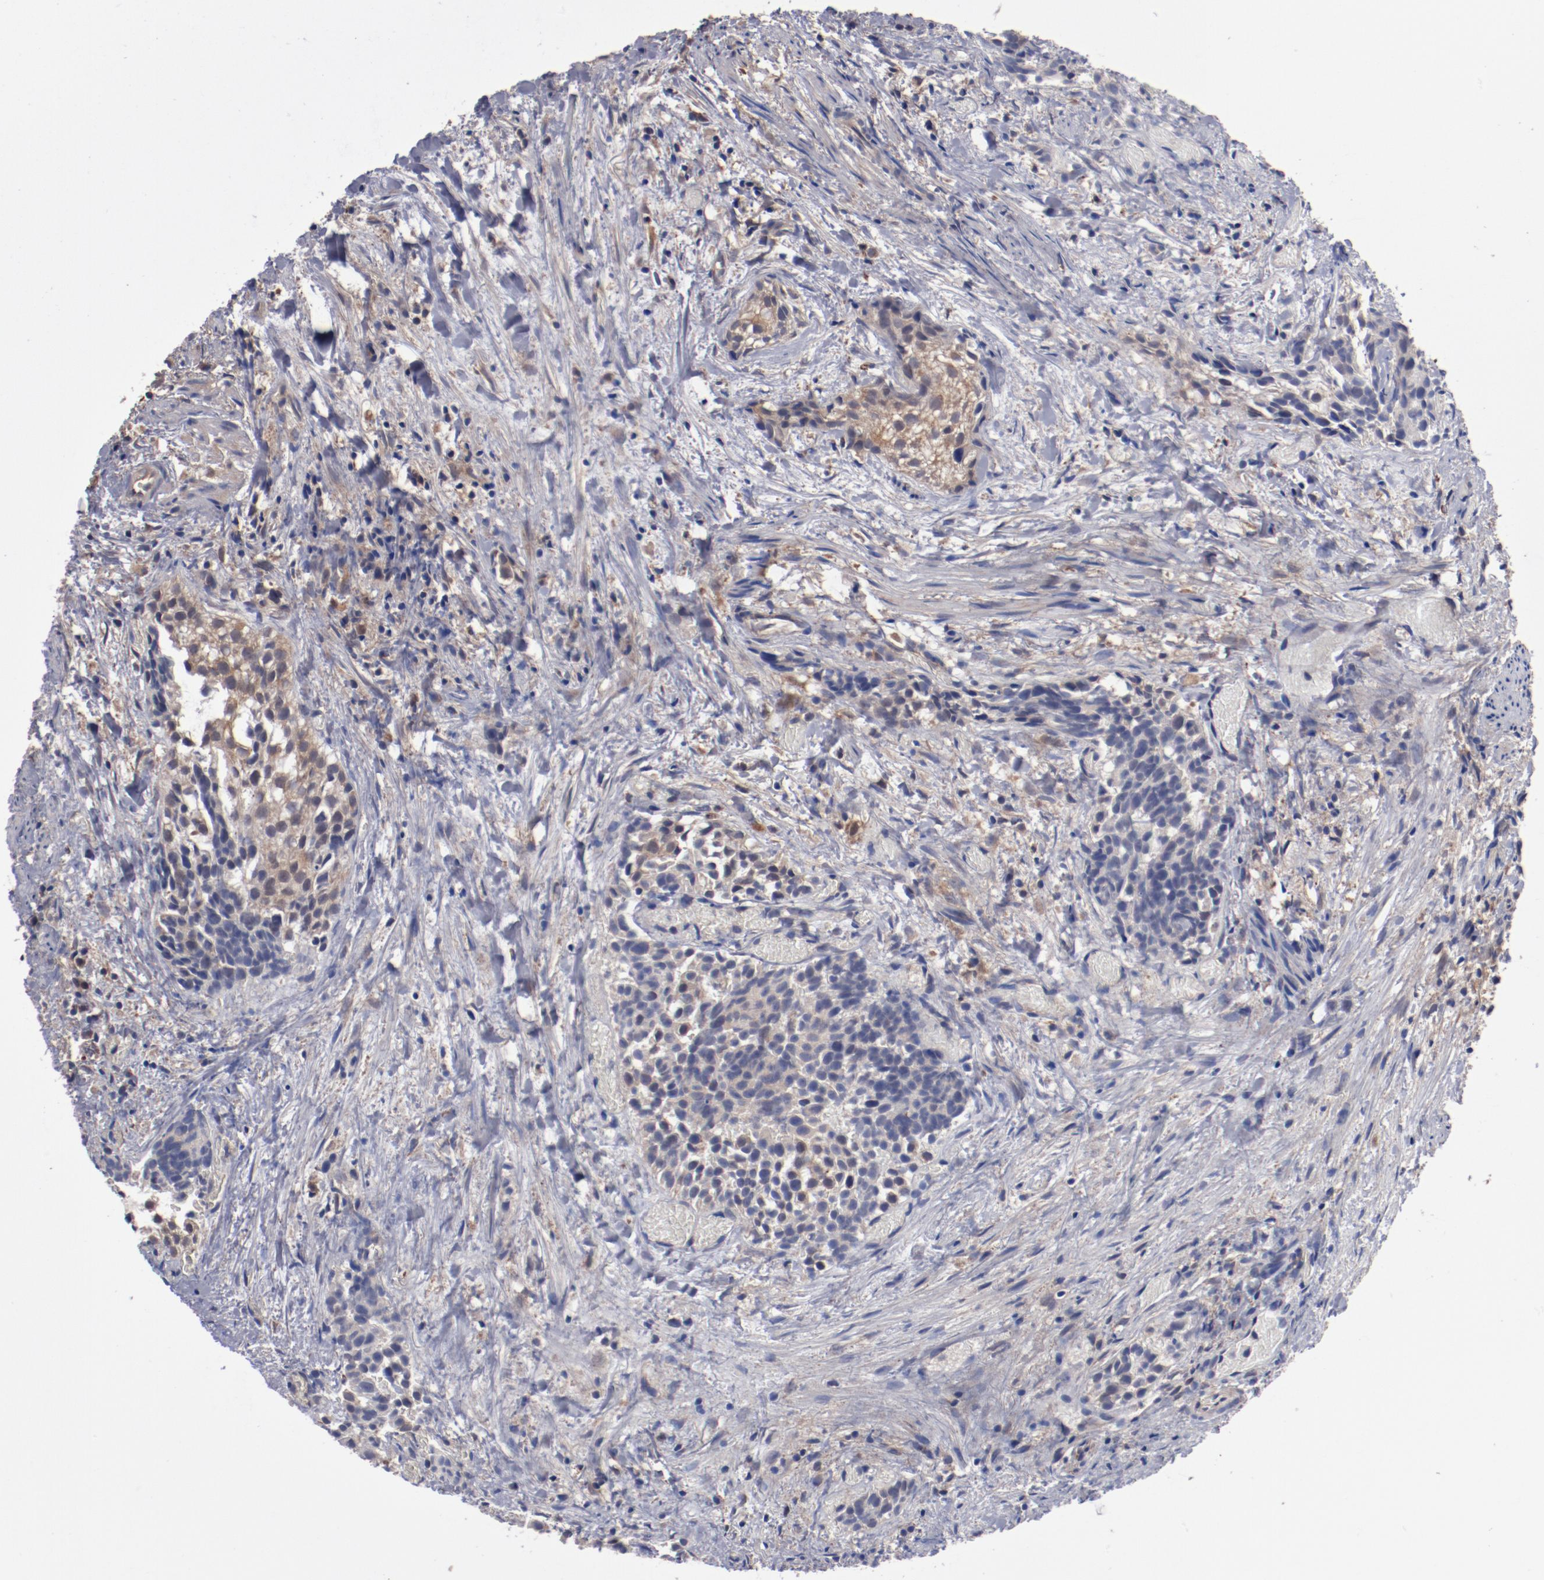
{"staining": {"intensity": "moderate", "quantity": "25%-75%", "location": "cytoplasmic/membranous"}, "tissue": "urothelial cancer", "cell_type": "Tumor cells", "image_type": "cancer", "snomed": [{"axis": "morphology", "description": "Urothelial carcinoma, High grade"}, {"axis": "topography", "description": "Urinary bladder"}], "caption": "High-magnification brightfield microscopy of urothelial carcinoma (high-grade) stained with DAB (3,3'-diaminobenzidine) (brown) and counterstained with hematoxylin (blue). tumor cells exhibit moderate cytoplasmic/membranous expression is seen in about25%-75% of cells.", "gene": "DNAAF2", "patient": {"sex": "female", "age": 78}}